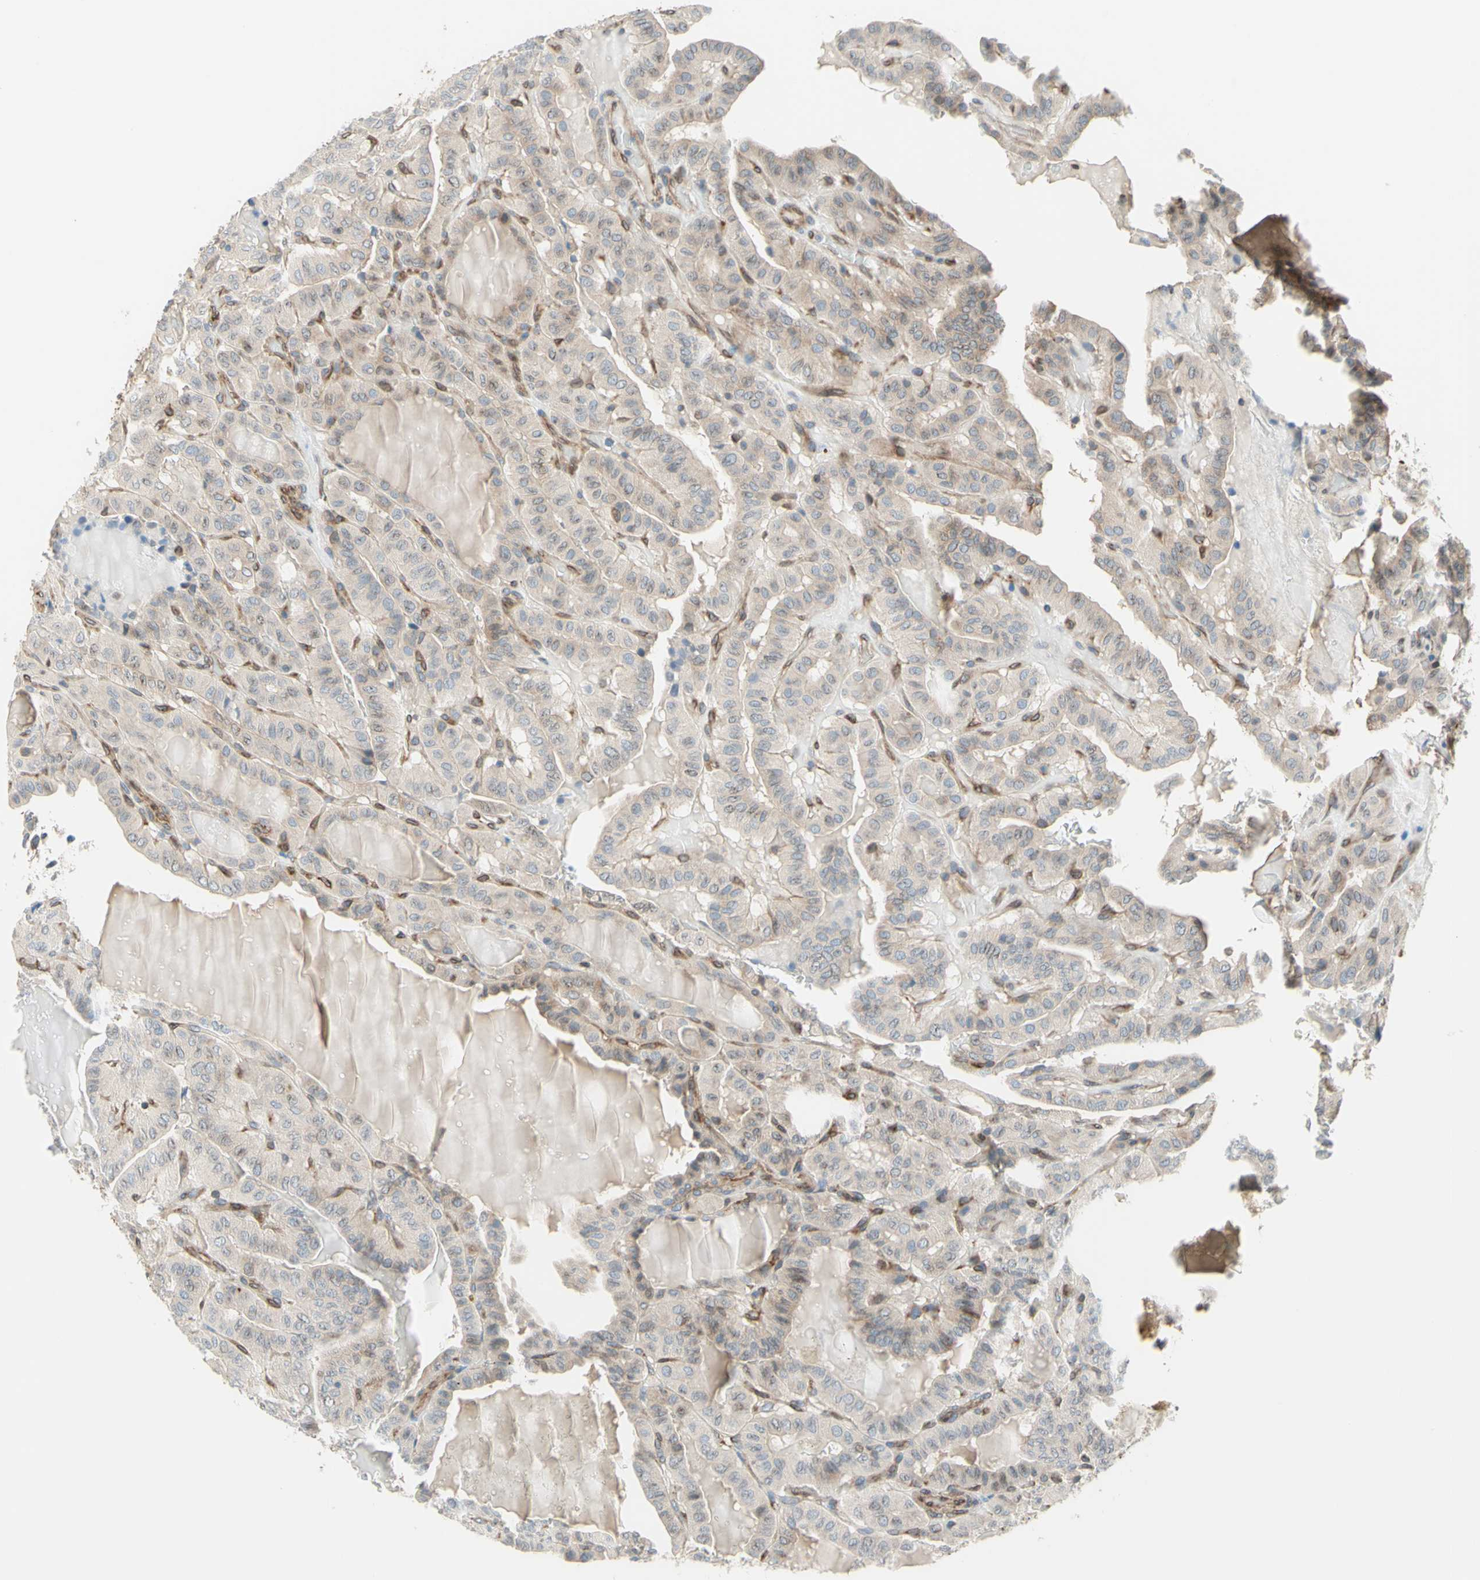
{"staining": {"intensity": "weak", "quantity": ">75%", "location": "cytoplasmic/membranous"}, "tissue": "thyroid cancer", "cell_type": "Tumor cells", "image_type": "cancer", "snomed": [{"axis": "morphology", "description": "Papillary adenocarcinoma, NOS"}, {"axis": "topography", "description": "Thyroid gland"}], "caption": "Immunohistochemistry (IHC) staining of thyroid cancer (papillary adenocarcinoma), which displays low levels of weak cytoplasmic/membranous positivity in about >75% of tumor cells indicating weak cytoplasmic/membranous protein staining. The staining was performed using DAB (brown) for protein detection and nuclei were counterstained in hematoxylin (blue).", "gene": "TRAF2", "patient": {"sex": "male", "age": 77}}